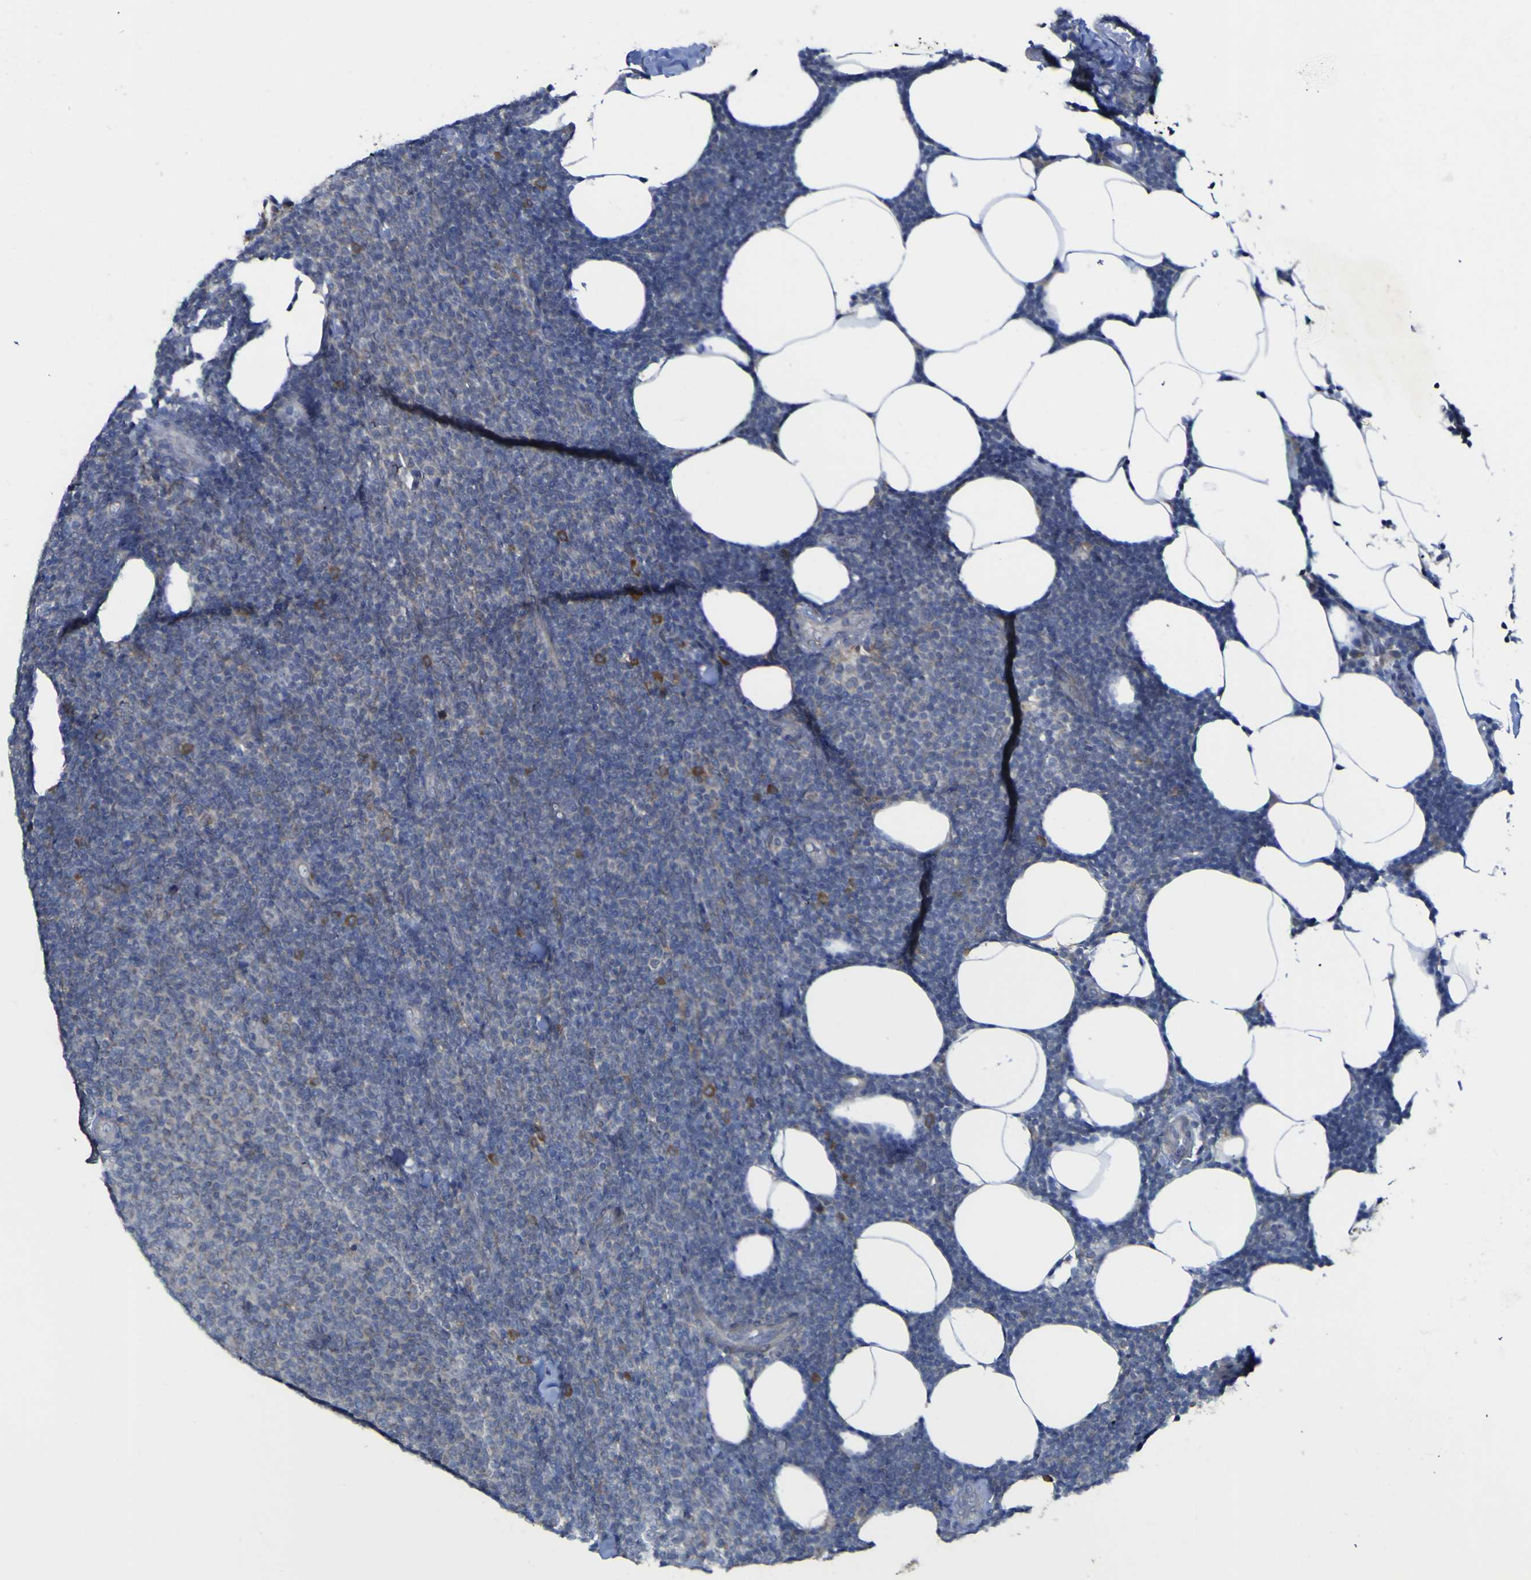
{"staining": {"intensity": "negative", "quantity": "none", "location": "none"}, "tissue": "lymphoma", "cell_type": "Tumor cells", "image_type": "cancer", "snomed": [{"axis": "morphology", "description": "Malignant lymphoma, non-Hodgkin's type, Low grade"}, {"axis": "topography", "description": "Lymph node"}], "caption": "The IHC histopathology image has no significant positivity in tumor cells of low-grade malignant lymphoma, non-Hodgkin's type tissue. (DAB immunohistochemistry (IHC), high magnification).", "gene": "TNFRSF11A", "patient": {"sex": "male", "age": 66}}